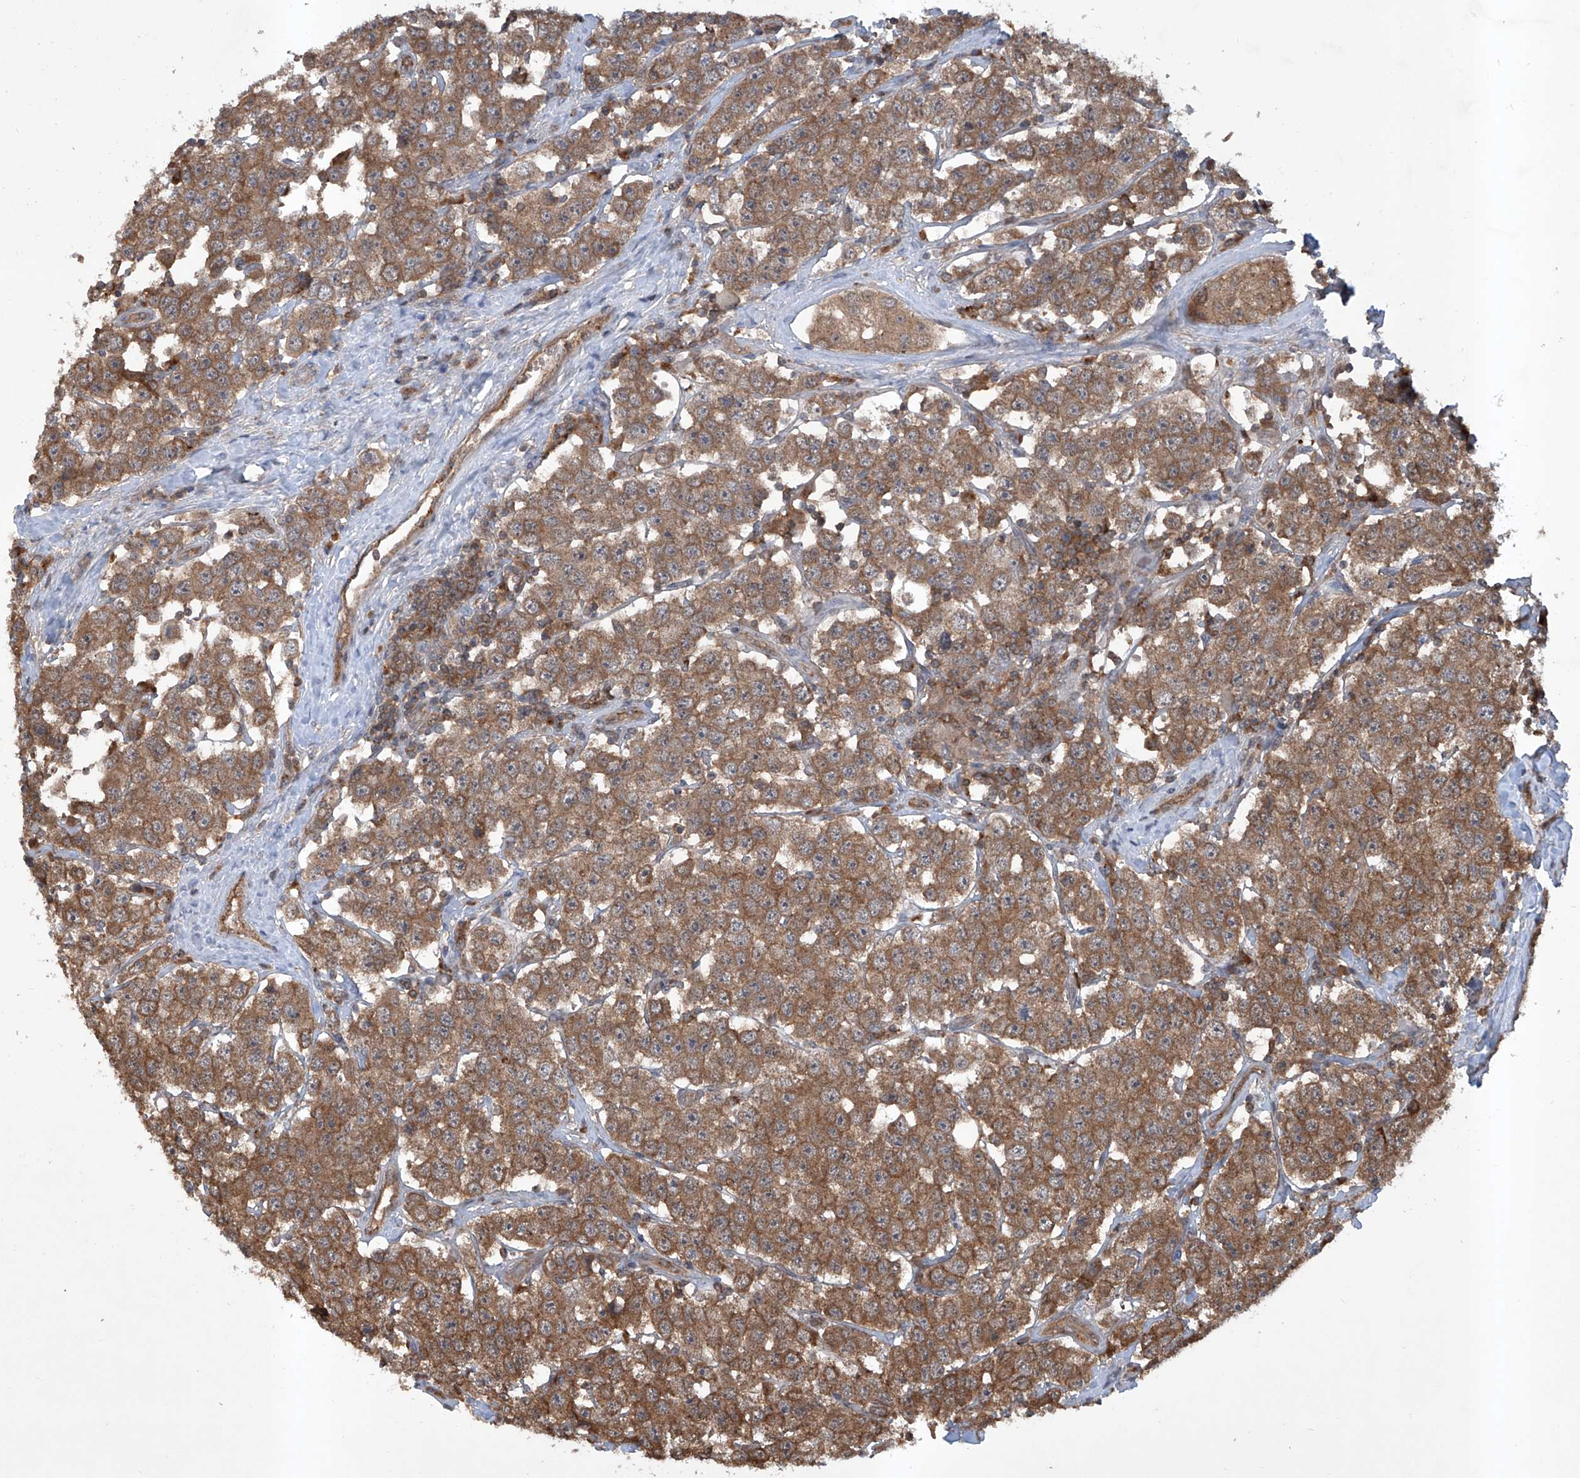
{"staining": {"intensity": "moderate", "quantity": ">75%", "location": "cytoplasmic/membranous"}, "tissue": "testis cancer", "cell_type": "Tumor cells", "image_type": "cancer", "snomed": [{"axis": "morphology", "description": "Seminoma, NOS"}, {"axis": "topography", "description": "Testis"}], "caption": "DAB immunohistochemical staining of human seminoma (testis) exhibits moderate cytoplasmic/membranous protein staining in about >75% of tumor cells.", "gene": "HOXC8", "patient": {"sex": "male", "age": 28}}